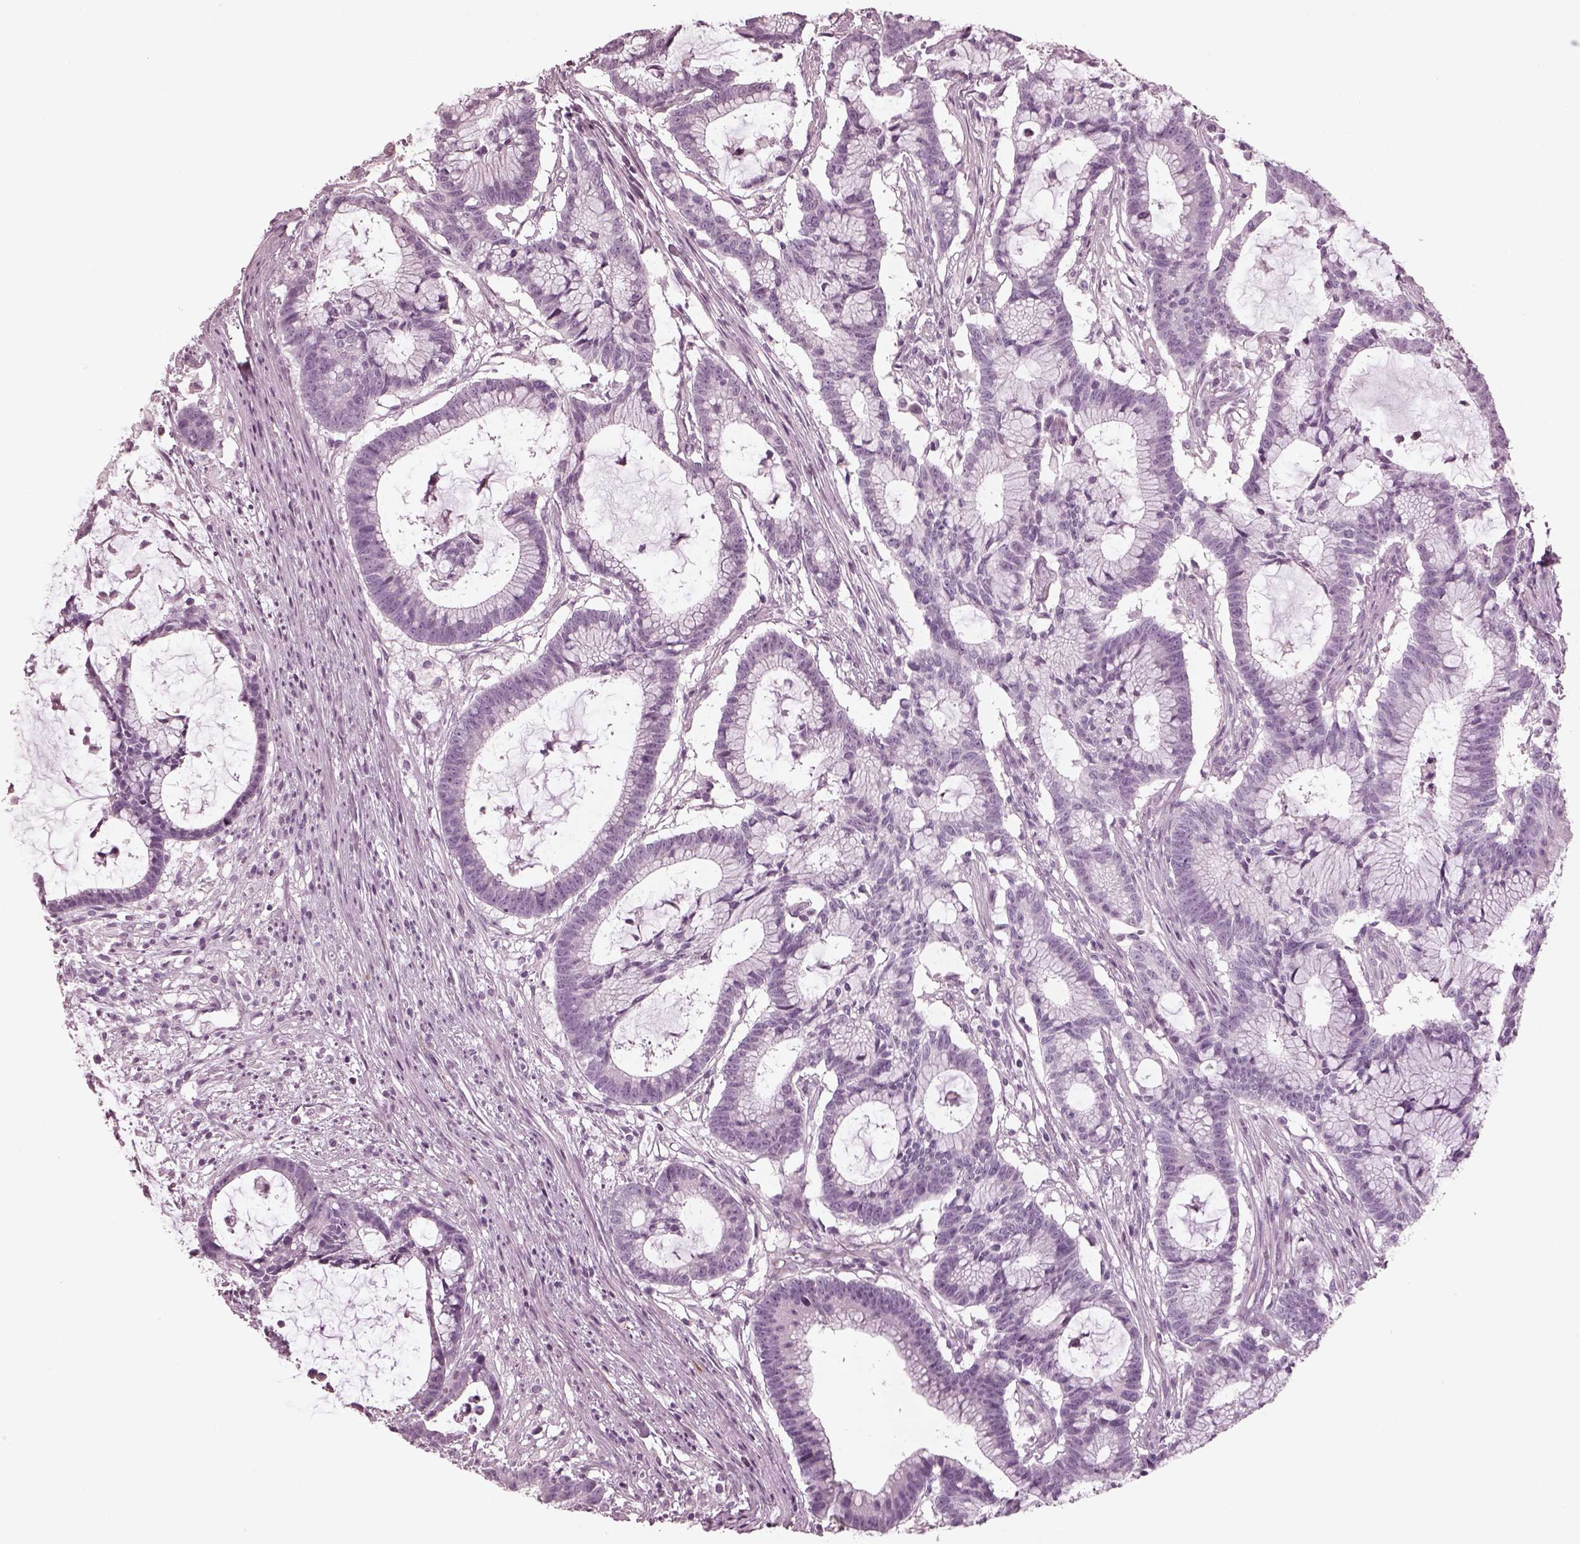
{"staining": {"intensity": "negative", "quantity": "none", "location": "none"}, "tissue": "colorectal cancer", "cell_type": "Tumor cells", "image_type": "cancer", "snomed": [{"axis": "morphology", "description": "Adenocarcinoma, NOS"}, {"axis": "topography", "description": "Colon"}], "caption": "A high-resolution photomicrograph shows IHC staining of adenocarcinoma (colorectal), which exhibits no significant expression in tumor cells.", "gene": "OPN4", "patient": {"sex": "female", "age": 78}}